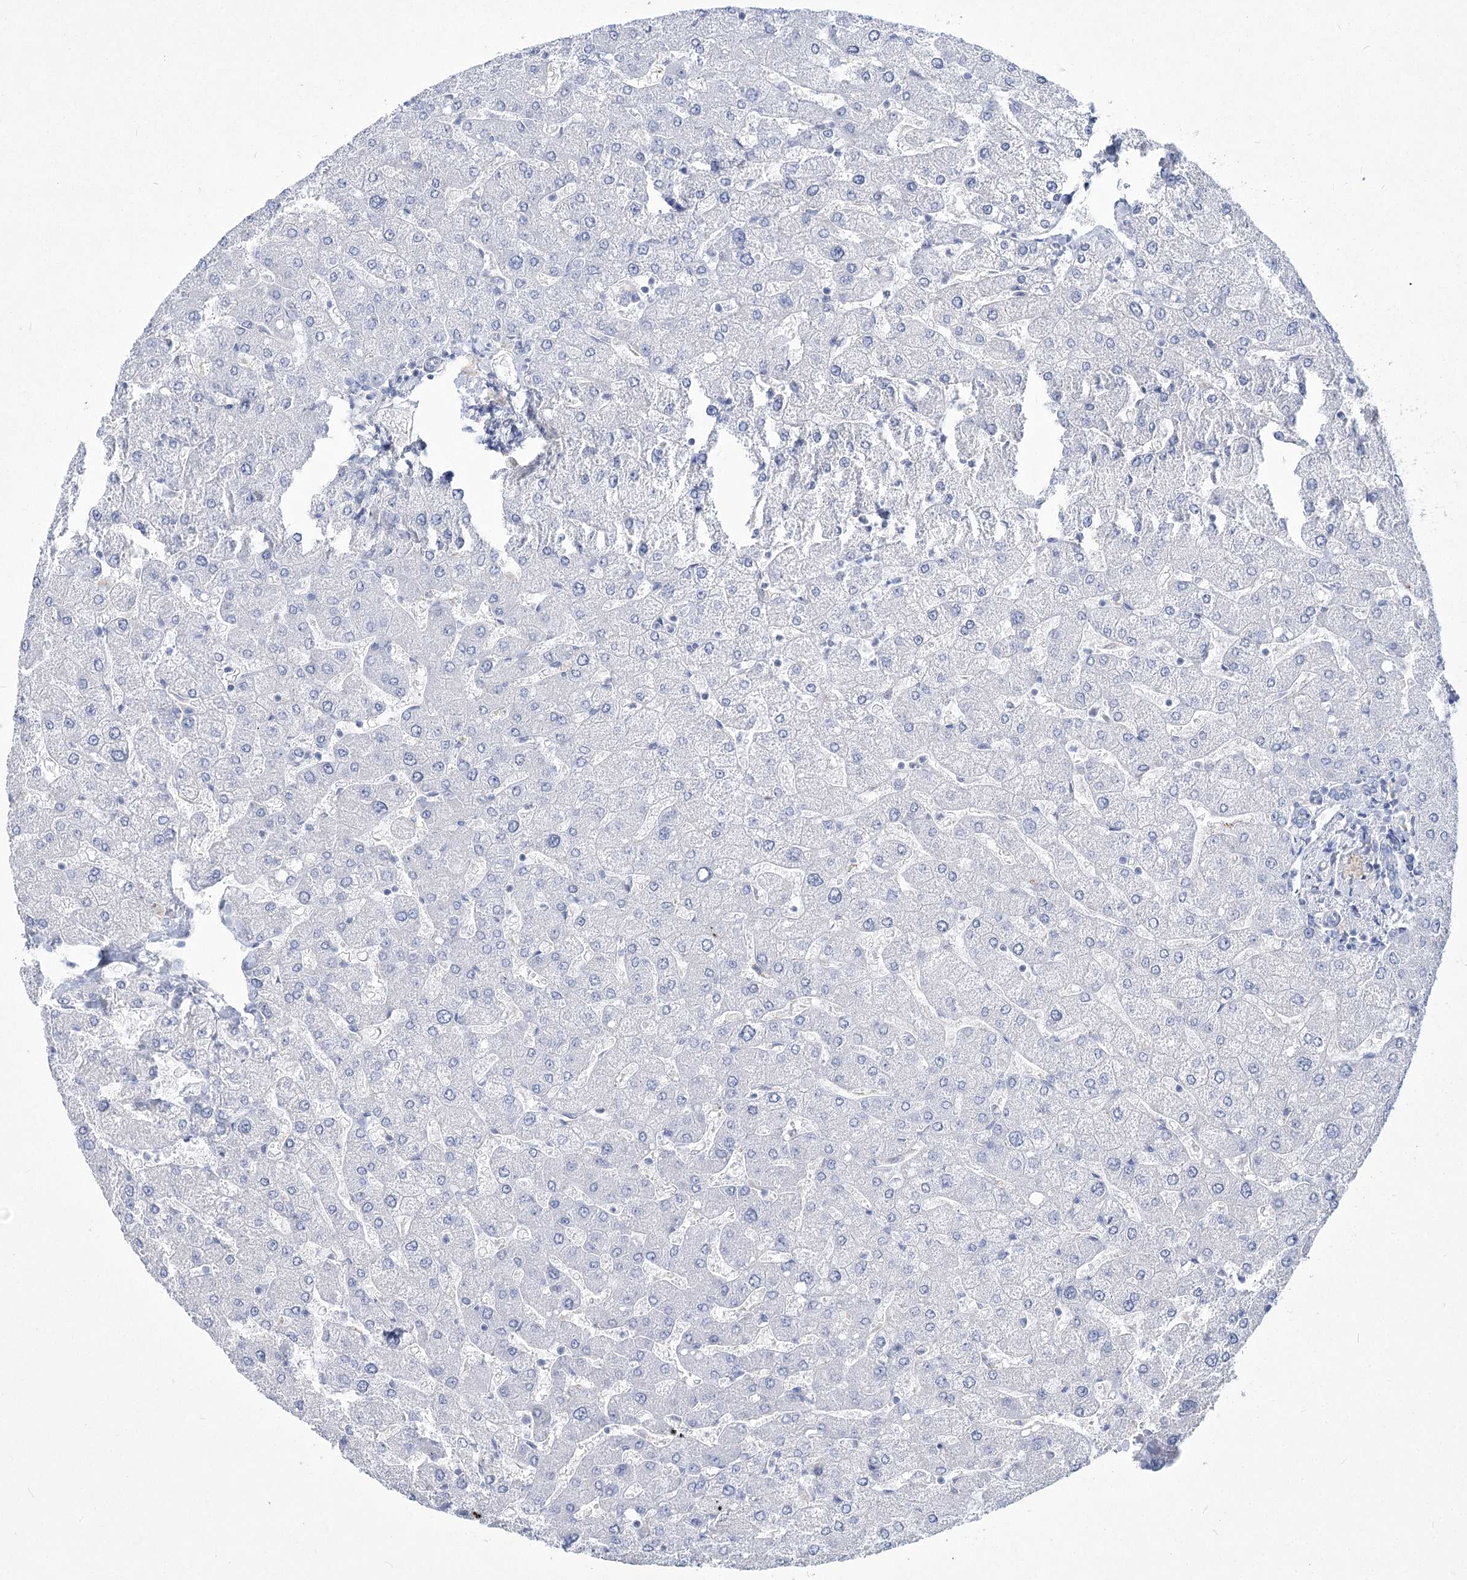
{"staining": {"intensity": "negative", "quantity": "none", "location": "none"}, "tissue": "liver", "cell_type": "Cholangiocytes", "image_type": "normal", "snomed": [{"axis": "morphology", "description": "Normal tissue, NOS"}, {"axis": "topography", "description": "Liver"}], "caption": "Liver stained for a protein using immunohistochemistry (IHC) shows no positivity cholangiocytes.", "gene": "PDHB", "patient": {"sex": "male", "age": 55}}